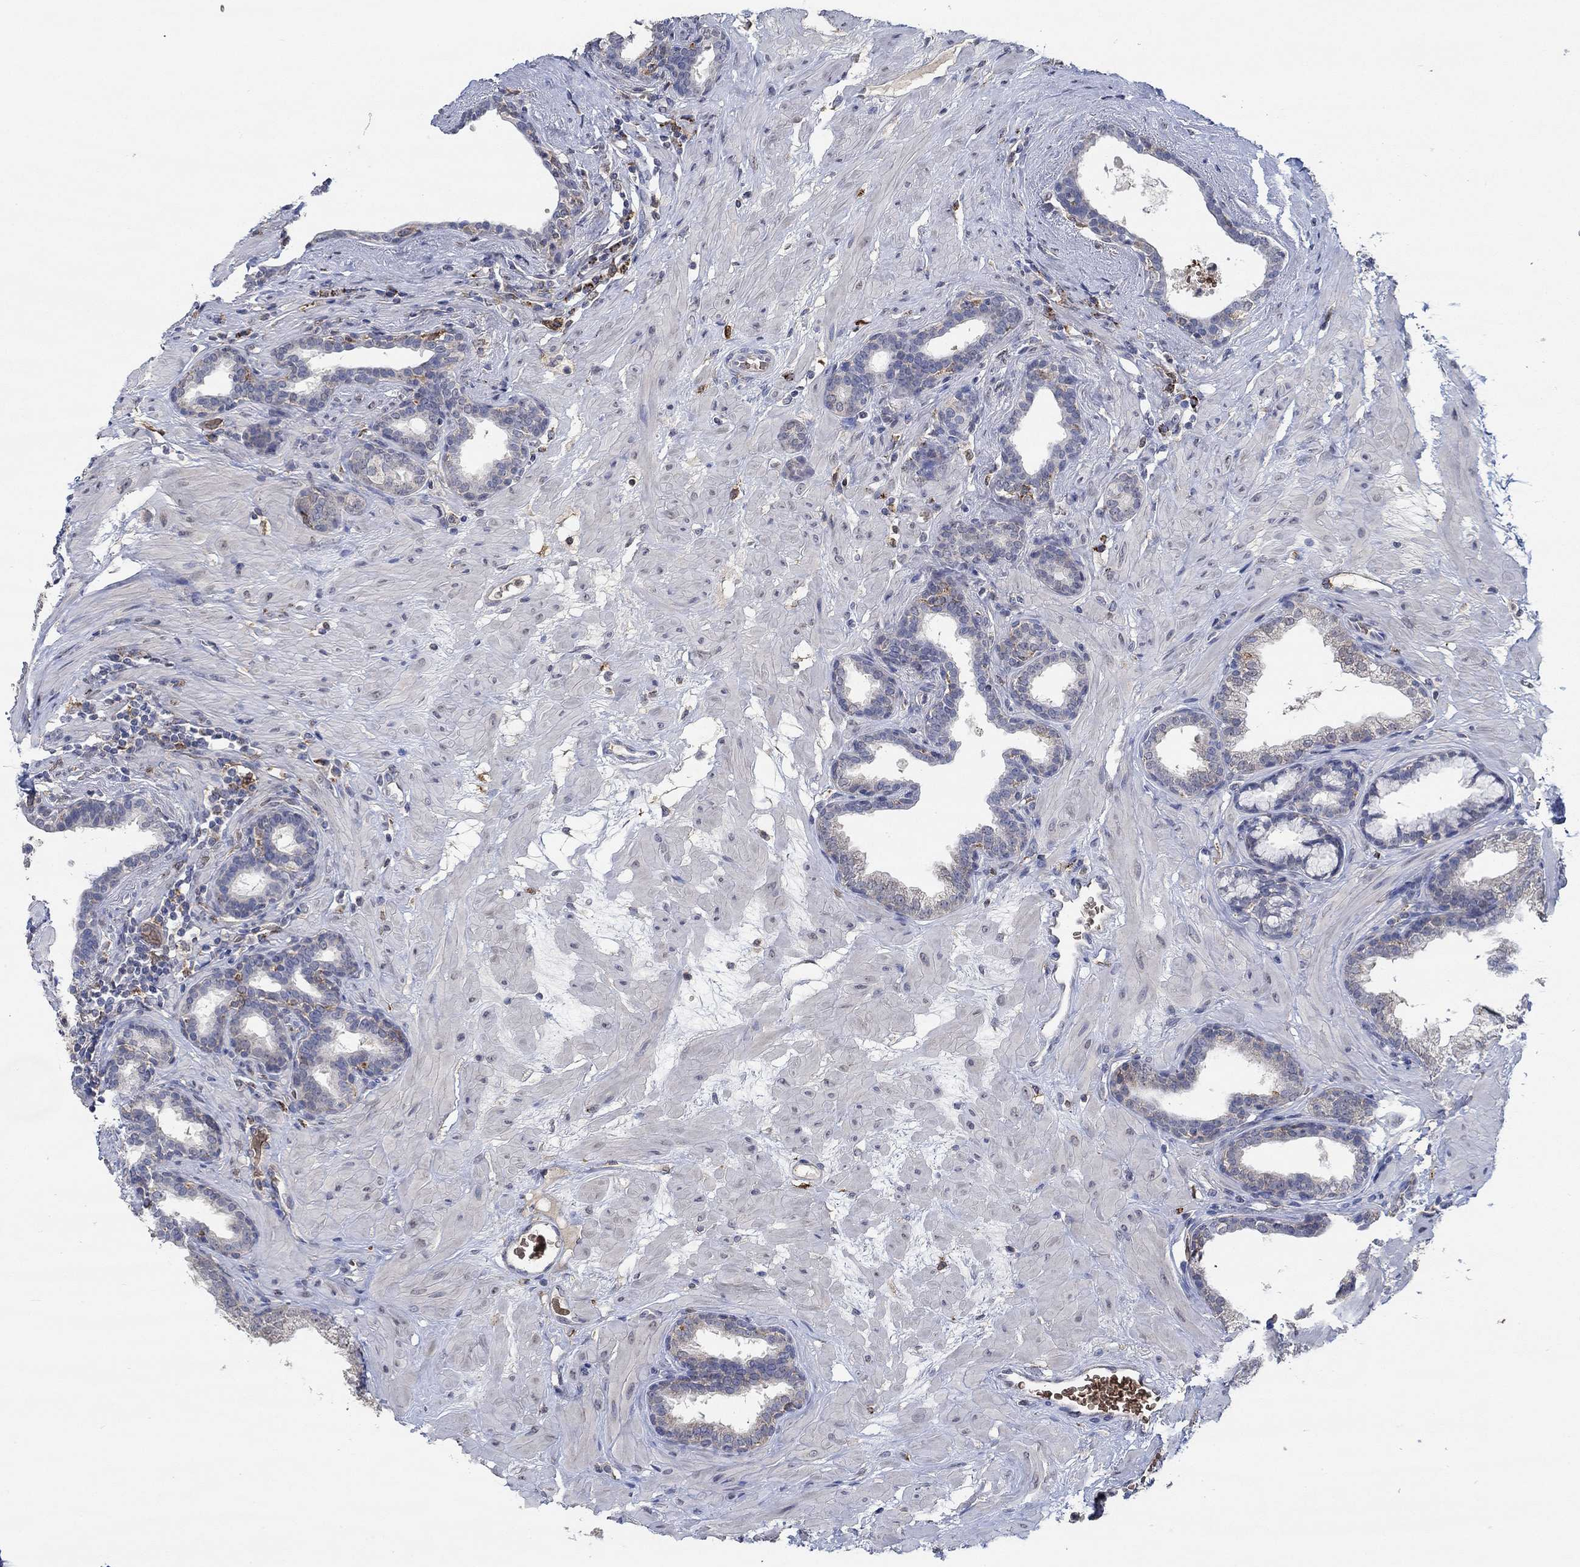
{"staining": {"intensity": "negative", "quantity": "none", "location": "none"}, "tissue": "prostate", "cell_type": "Glandular cells", "image_type": "normal", "snomed": [{"axis": "morphology", "description": "Normal tissue, NOS"}, {"axis": "topography", "description": "Prostate"}], "caption": "A high-resolution photomicrograph shows immunohistochemistry staining of normal prostate, which shows no significant expression in glandular cells.", "gene": "MPP1", "patient": {"sex": "male", "age": 37}}